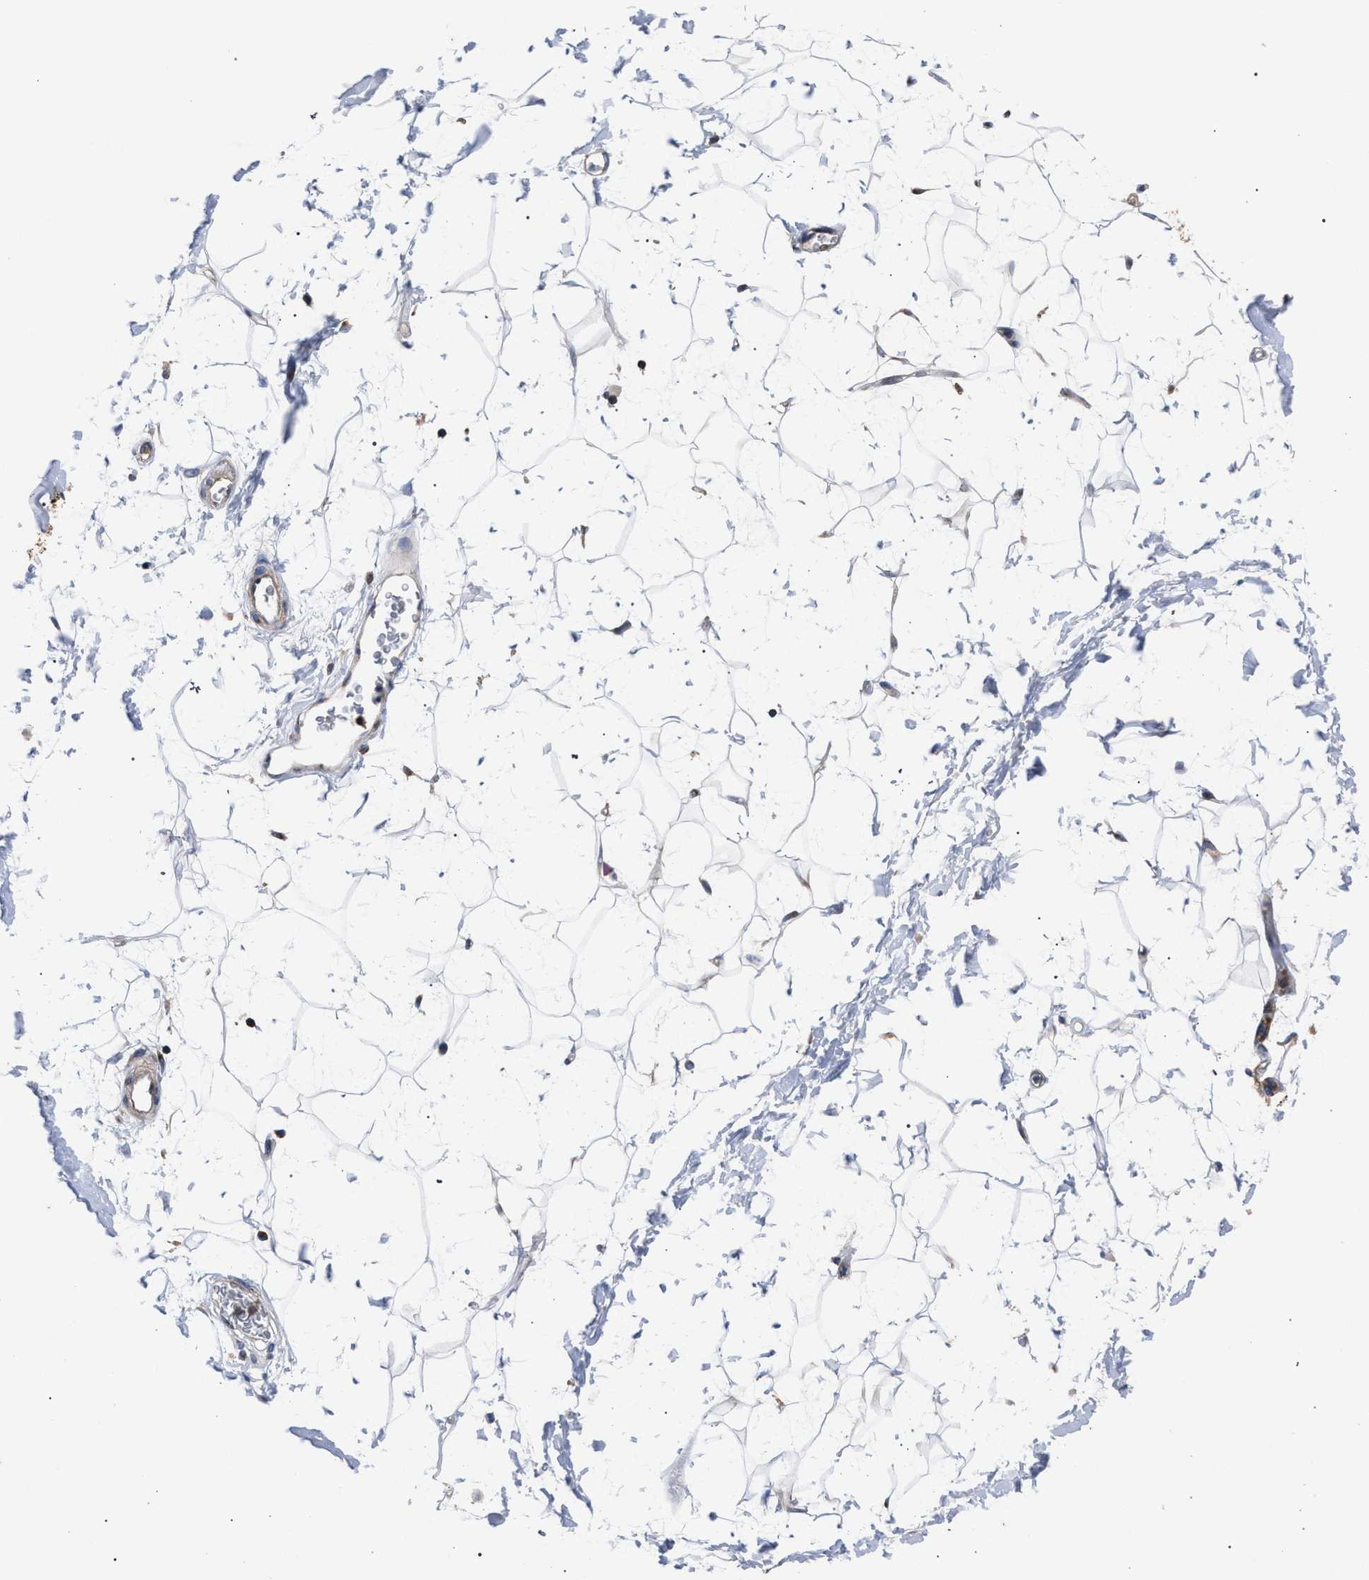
{"staining": {"intensity": "weak", "quantity": ">75%", "location": "cytoplasmic/membranous"}, "tissue": "adipose tissue", "cell_type": "Adipocytes", "image_type": "normal", "snomed": [{"axis": "morphology", "description": "Normal tissue, NOS"}, {"axis": "topography", "description": "Soft tissue"}], "caption": "An image of adipose tissue stained for a protein demonstrates weak cytoplasmic/membranous brown staining in adipocytes. The staining was performed using DAB (3,3'-diaminobenzidine), with brown indicating positive protein expression. Nuclei are stained blue with hematoxylin.", "gene": "CDR2L", "patient": {"sex": "male", "age": 72}}